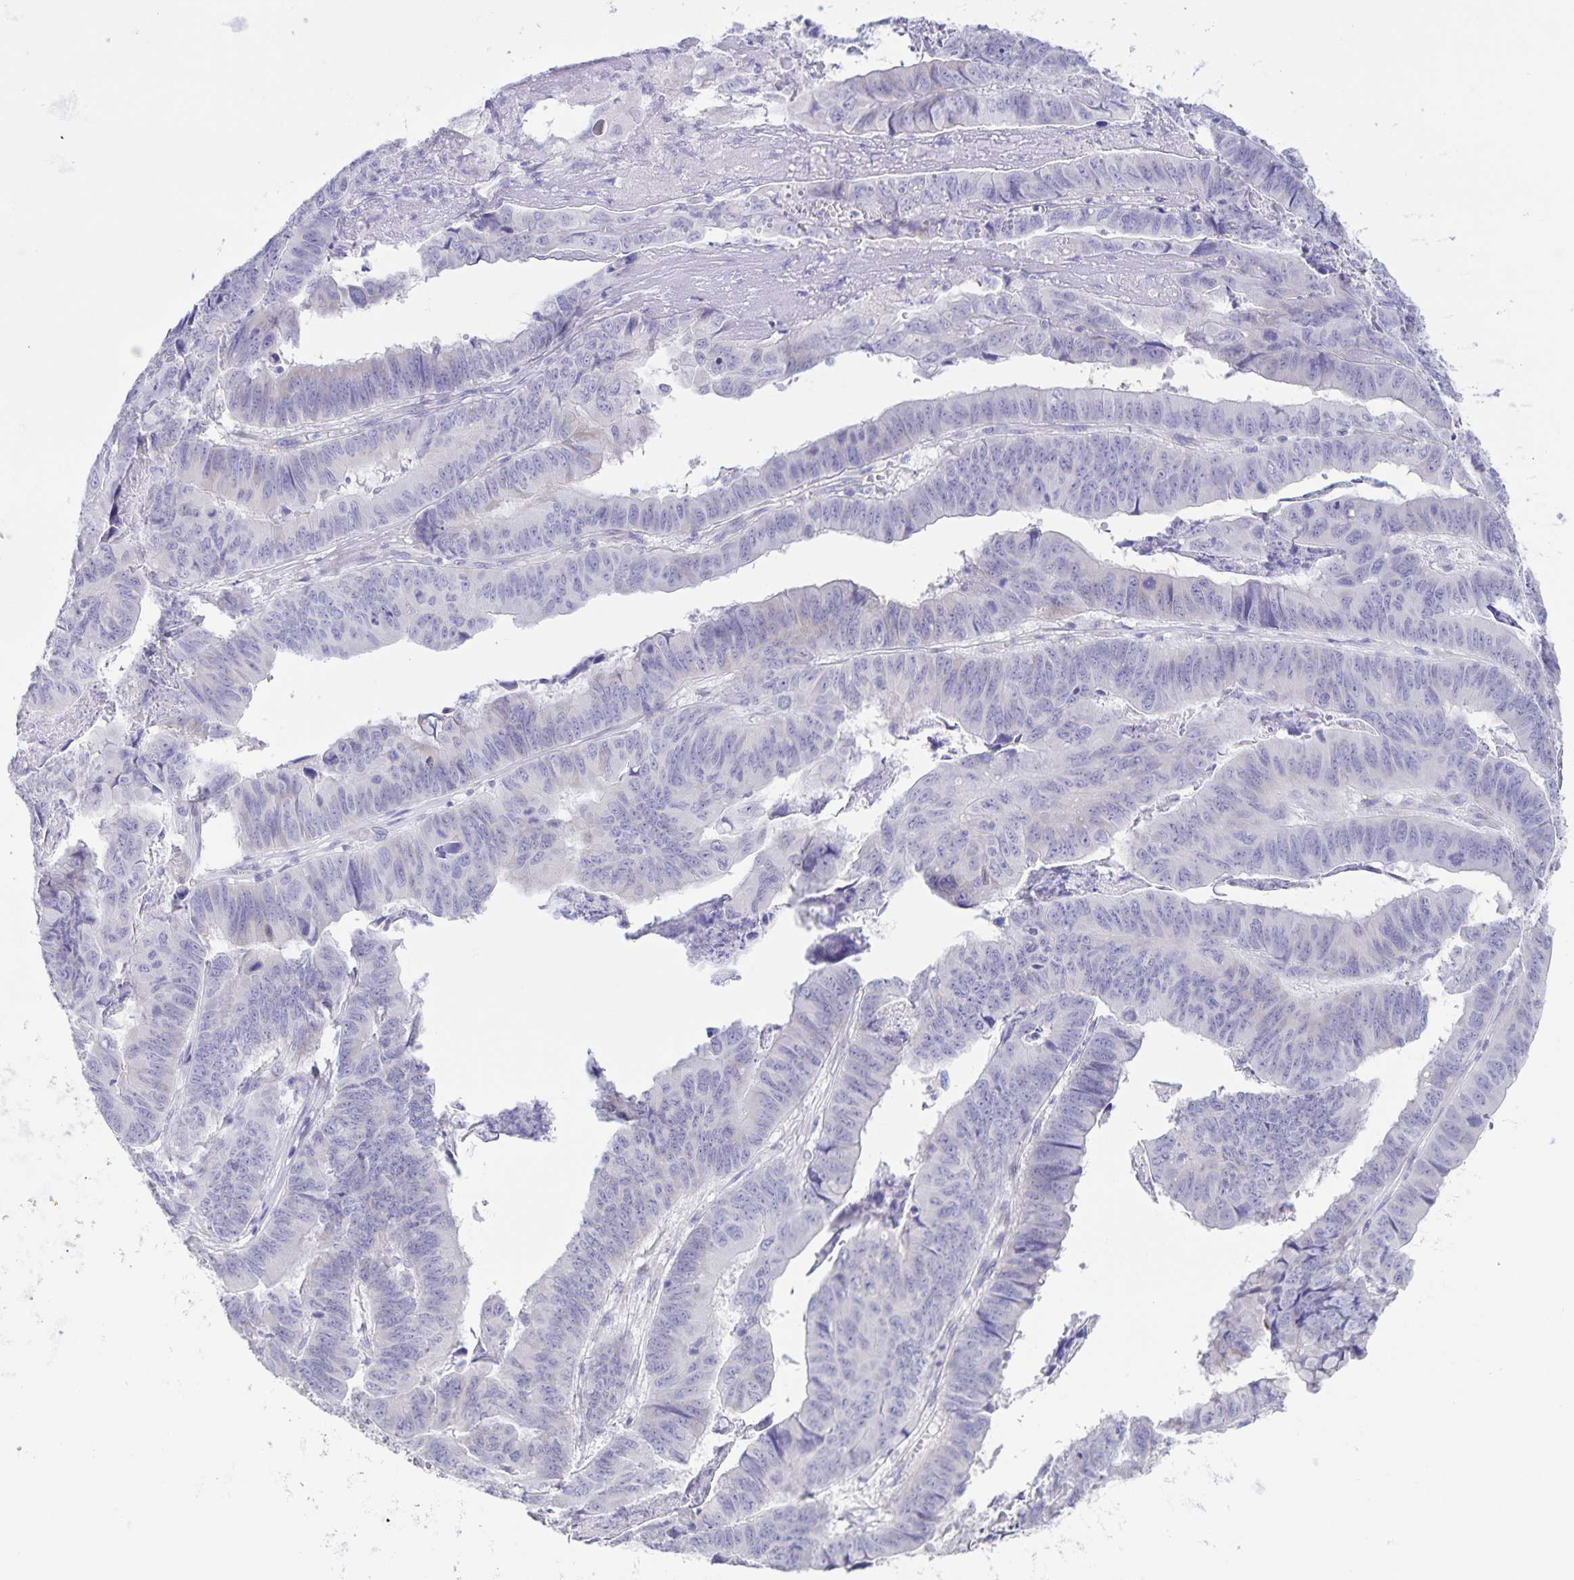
{"staining": {"intensity": "negative", "quantity": "none", "location": "none"}, "tissue": "stomach cancer", "cell_type": "Tumor cells", "image_type": "cancer", "snomed": [{"axis": "morphology", "description": "Adenocarcinoma, NOS"}, {"axis": "topography", "description": "Stomach, lower"}], "caption": "Stomach cancer was stained to show a protein in brown. There is no significant expression in tumor cells. The staining was performed using DAB (3,3'-diaminobenzidine) to visualize the protein expression in brown, while the nuclei were stained in blue with hematoxylin (Magnification: 20x).", "gene": "AQP4", "patient": {"sex": "male", "age": 77}}